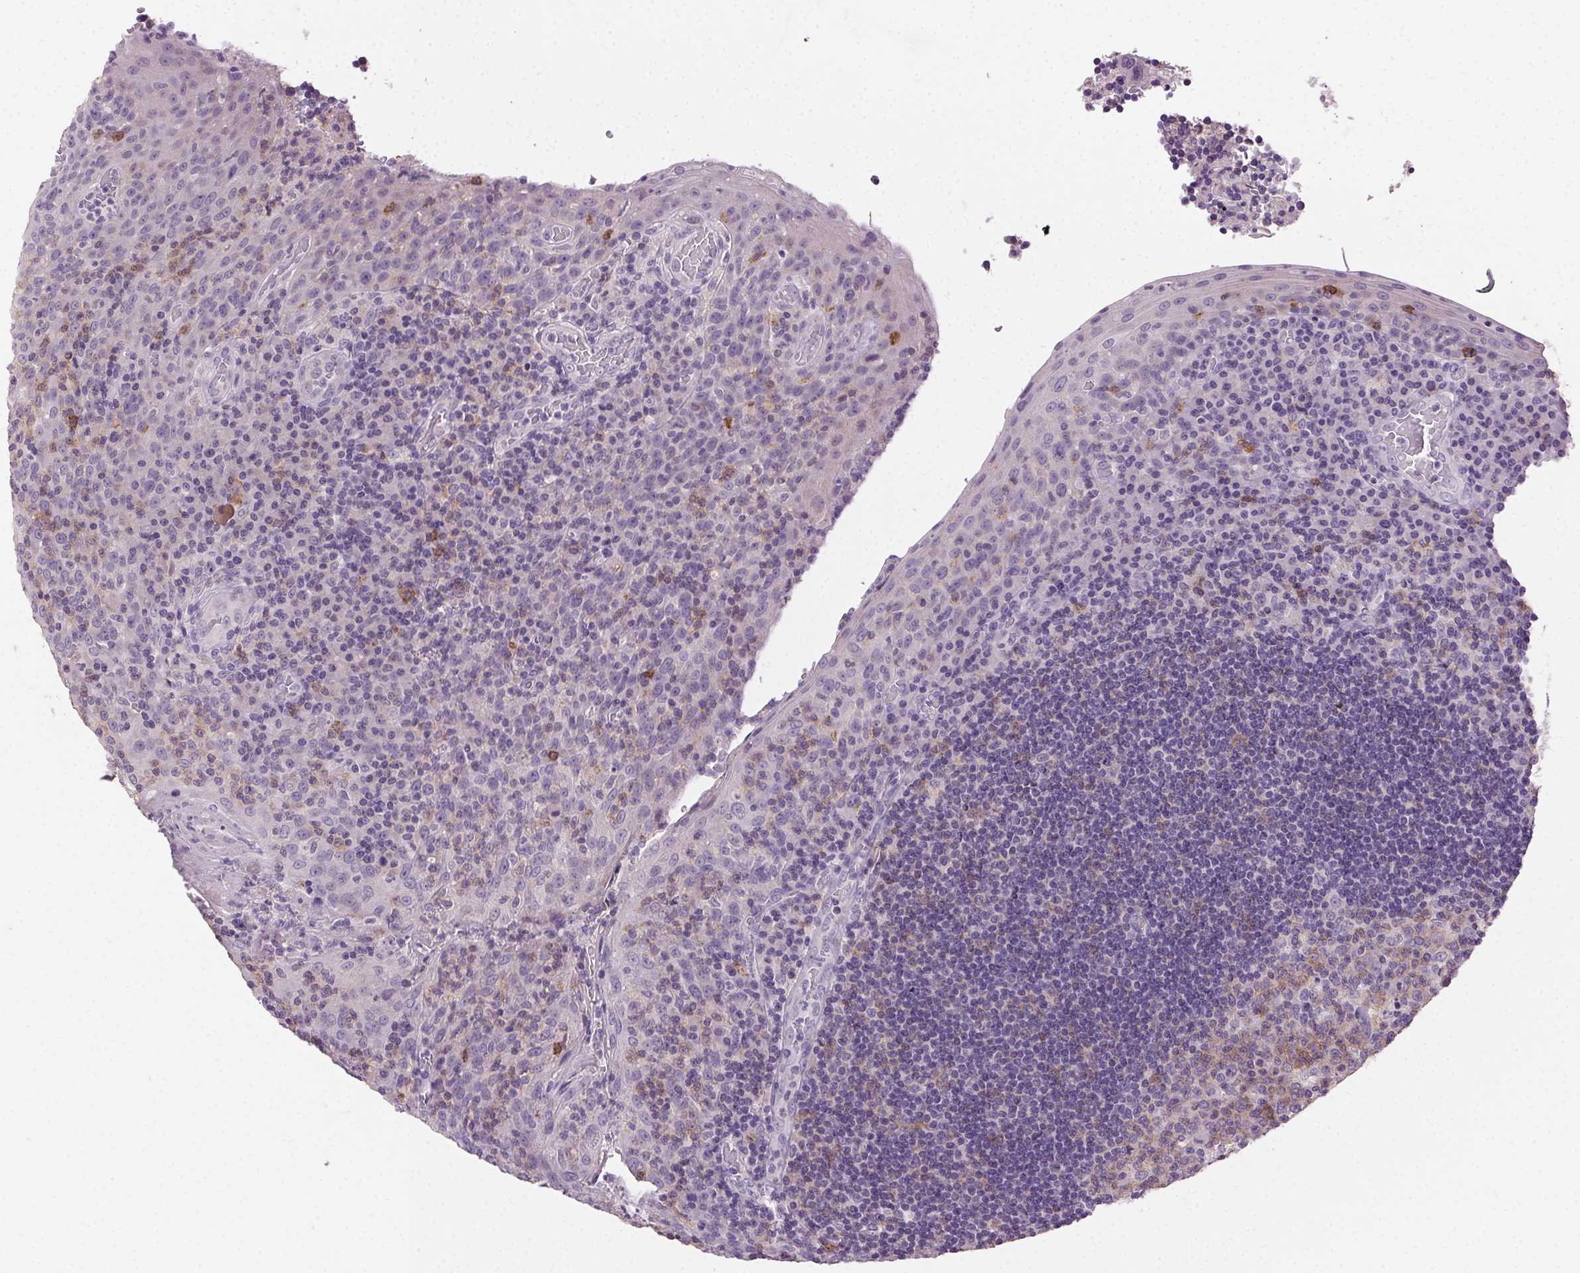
{"staining": {"intensity": "negative", "quantity": "none", "location": "none"}, "tissue": "tonsil", "cell_type": "Germinal center cells", "image_type": "normal", "snomed": [{"axis": "morphology", "description": "Normal tissue, NOS"}, {"axis": "topography", "description": "Tonsil"}], "caption": "Immunohistochemistry histopathology image of normal human tonsil stained for a protein (brown), which shows no staining in germinal center cells.", "gene": "AKAP5", "patient": {"sex": "male", "age": 17}}